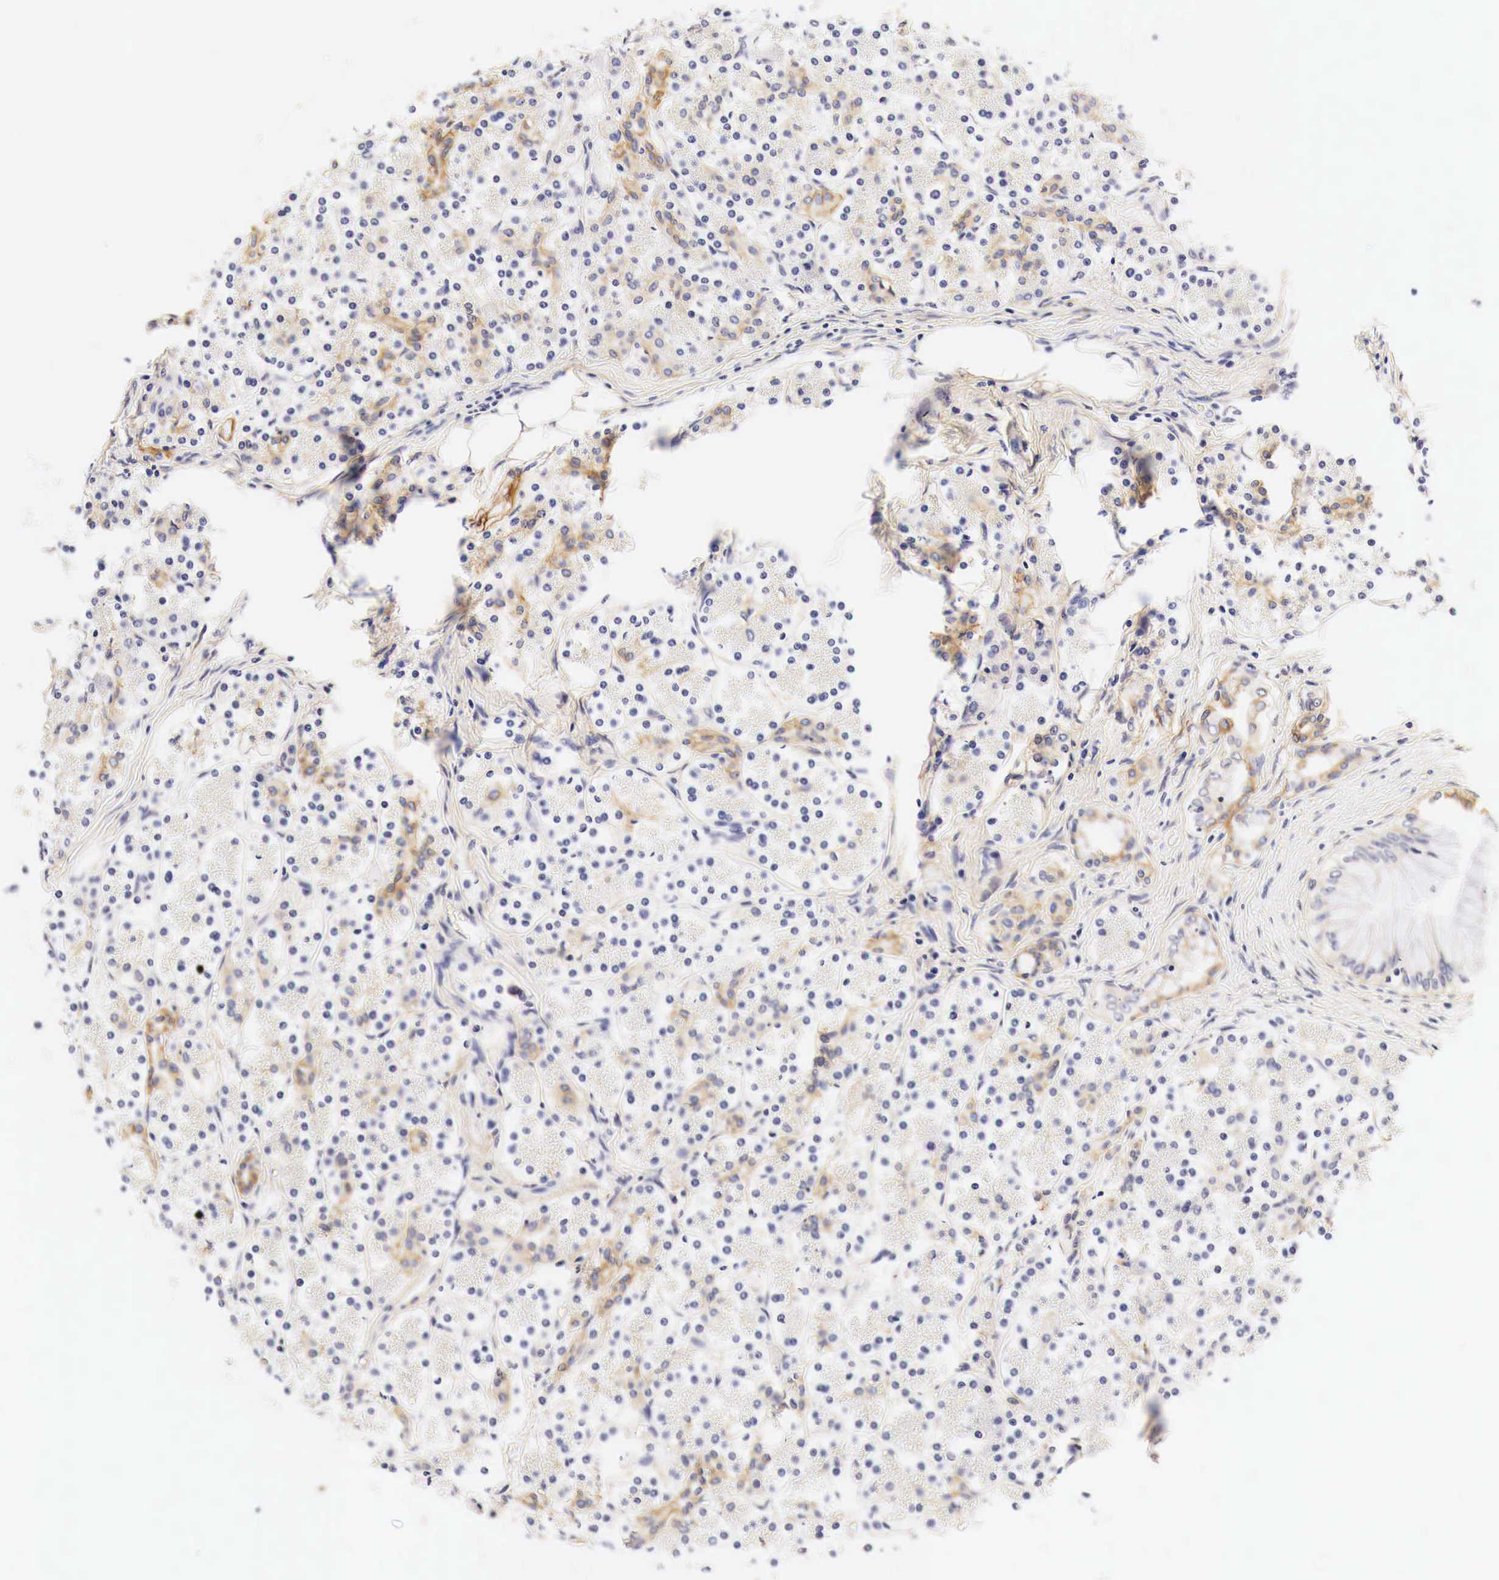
{"staining": {"intensity": "negative", "quantity": "none", "location": "none"}, "tissue": "pancreas", "cell_type": "Exocrine glandular cells", "image_type": "normal", "snomed": [{"axis": "morphology", "description": "Normal tissue, NOS"}, {"axis": "topography", "description": "Pancreas"}], "caption": "Histopathology image shows no significant protein staining in exocrine glandular cells of unremarkable pancreas. (DAB immunohistochemistry (IHC), high magnification).", "gene": "EGFR", "patient": {"sex": "male", "age": 73}}